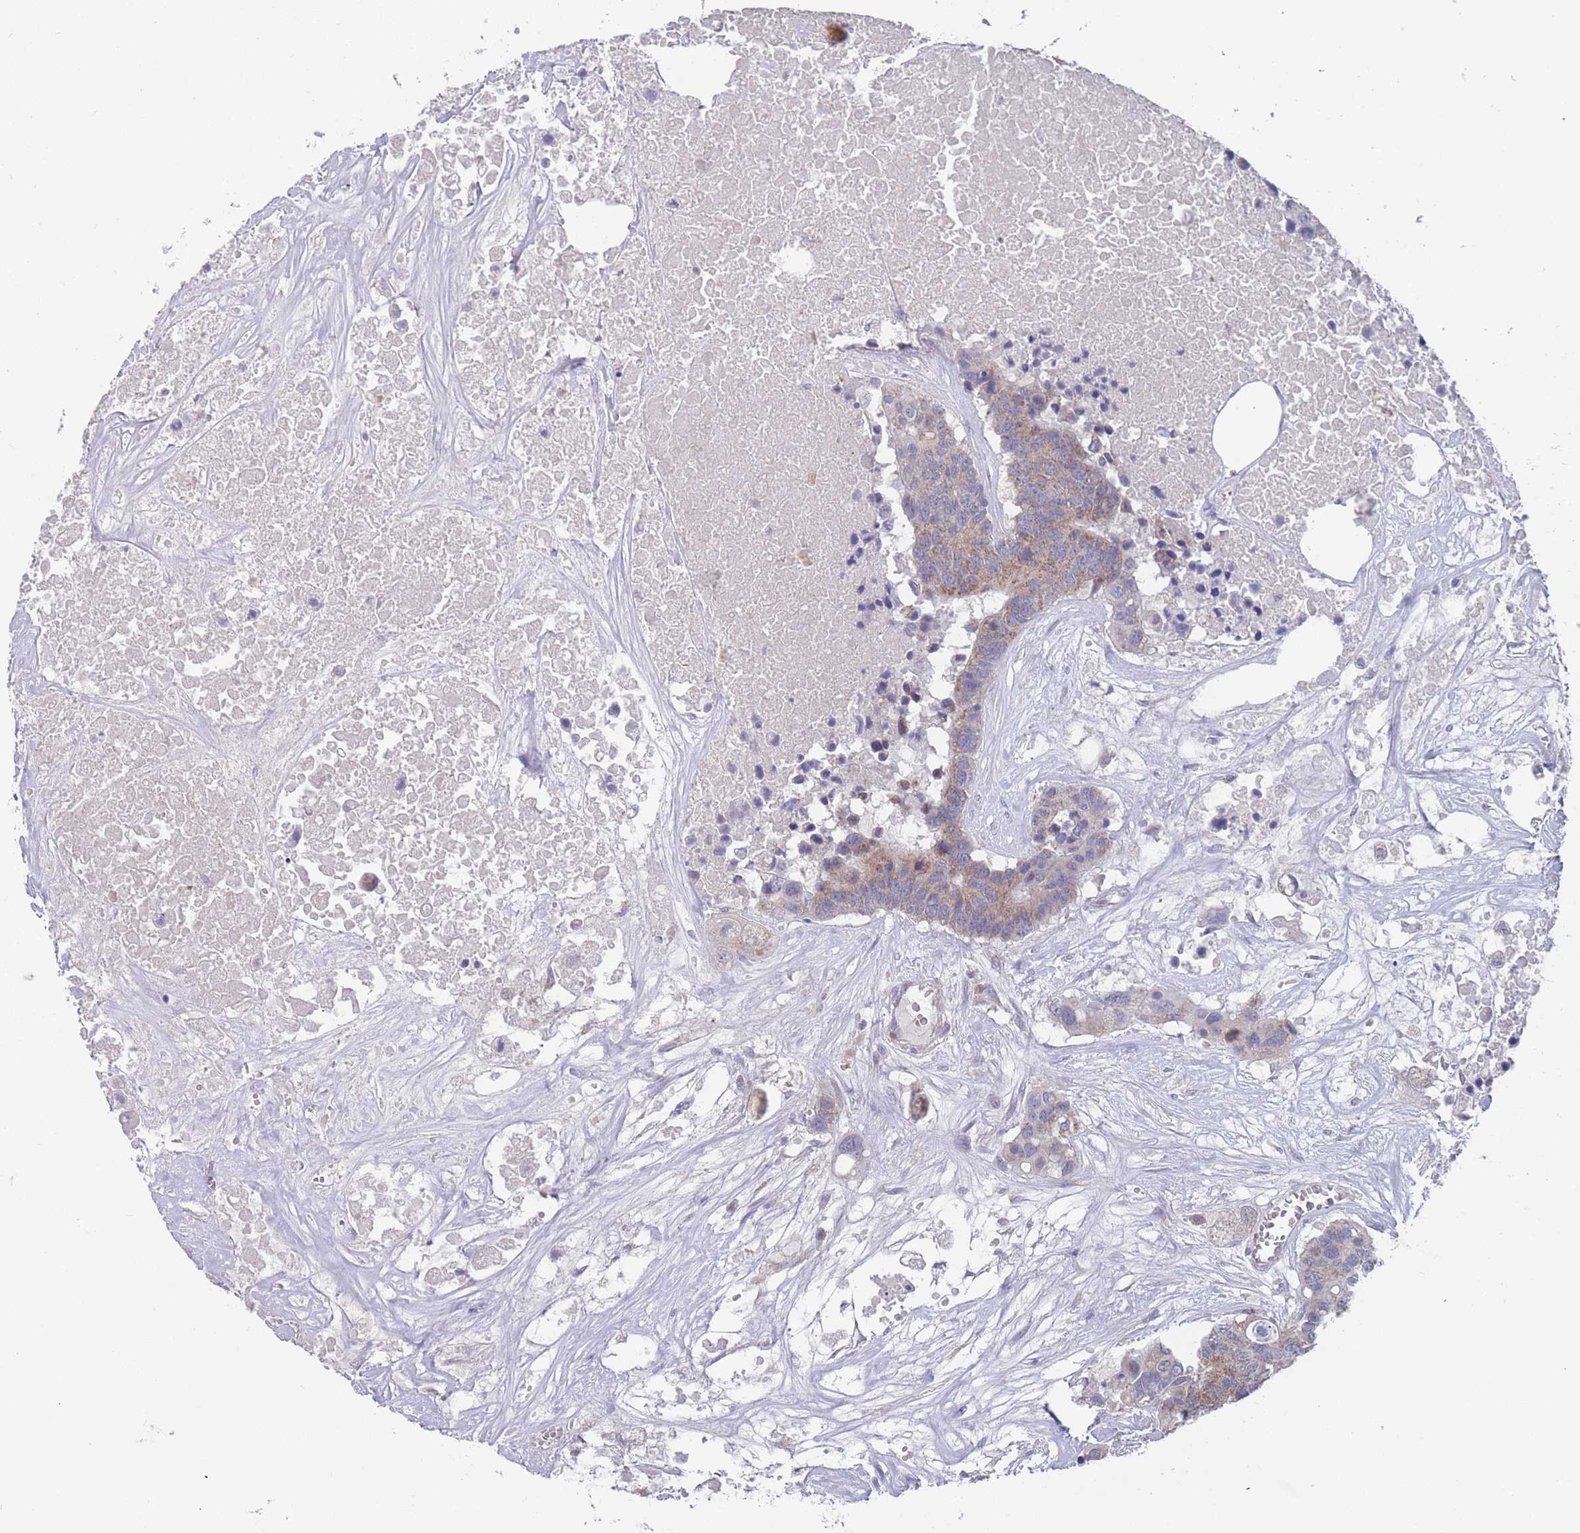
{"staining": {"intensity": "weak", "quantity": "25%-75%", "location": "cytoplasmic/membranous"}, "tissue": "colorectal cancer", "cell_type": "Tumor cells", "image_type": "cancer", "snomed": [{"axis": "morphology", "description": "Adenocarcinoma, NOS"}, {"axis": "topography", "description": "Colon"}], "caption": "The immunohistochemical stain labels weak cytoplasmic/membranous expression in tumor cells of colorectal cancer (adenocarcinoma) tissue.", "gene": "PEX7", "patient": {"sex": "male", "age": 77}}